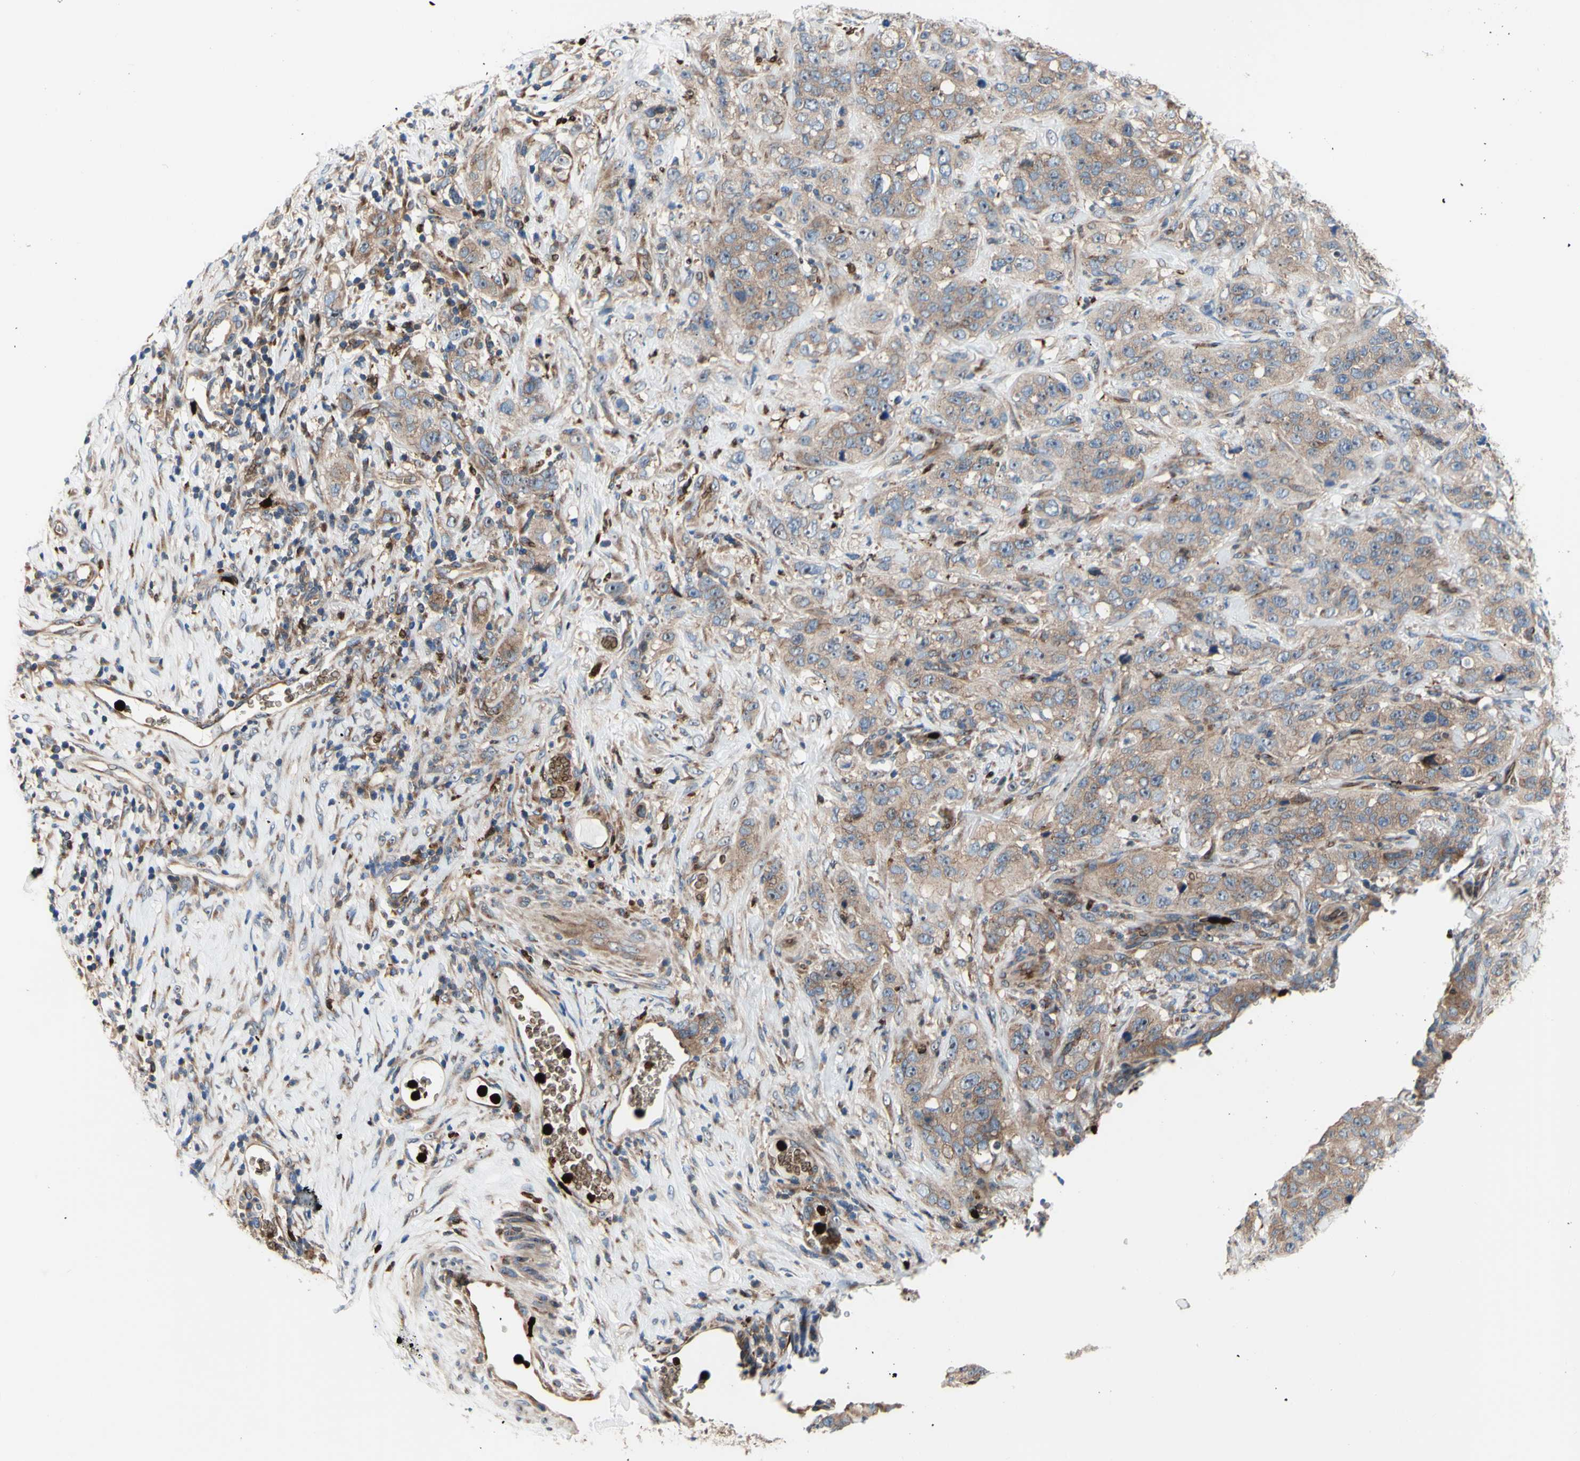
{"staining": {"intensity": "weak", "quantity": ">75%", "location": "cytoplasmic/membranous"}, "tissue": "stomach cancer", "cell_type": "Tumor cells", "image_type": "cancer", "snomed": [{"axis": "morphology", "description": "Adenocarcinoma, NOS"}, {"axis": "topography", "description": "Stomach"}], "caption": "The image demonstrates immunohistochemical staining of stomach adenocarcinoma. There is weak cytoplasmic/membranous expression is appreciated in approximately >75% of tumor cells.", "gene": "USP9X", "patient": {"sex": "male", "age": 48}}